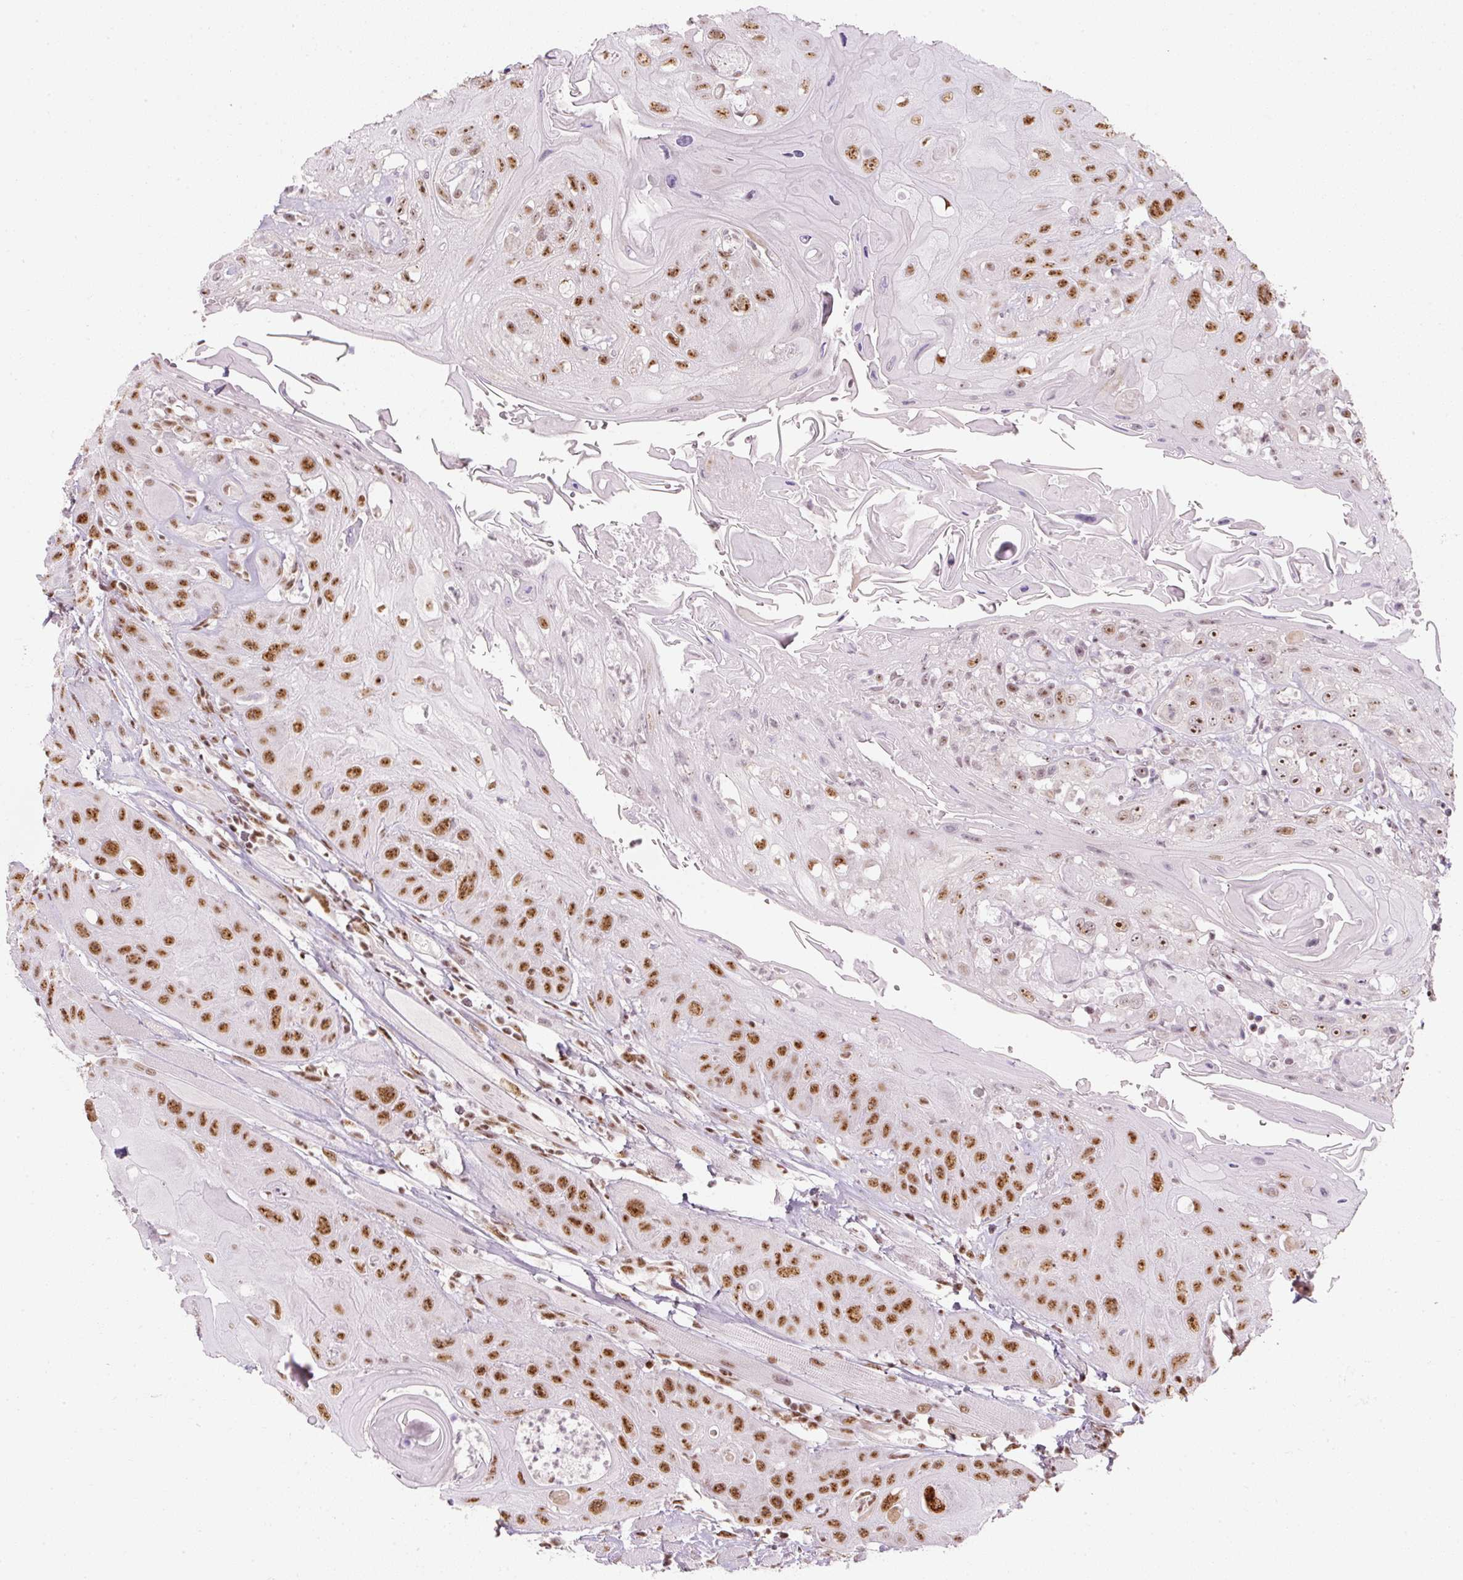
{"staining": {"intensity": "strong", "quantity": ">75%", "location": "nuclear"}, "tissue": "head and neck cancer", "cell_type": "Tumor cells", "image_type": "cancer", "snomed": [{"axis": "morphology", "description": "Squamous cell carcinoma, NOS"}, {"axis": "topography", "description": "Head-Neck"}], "caption": "A high amount of strong nuclear expression is seen in approximately >75% of tumor cells in head and neck squamous cell carcinoma tissue.", "gene": "U2AF2", "patient": {"sex": "female", "age": 59}}